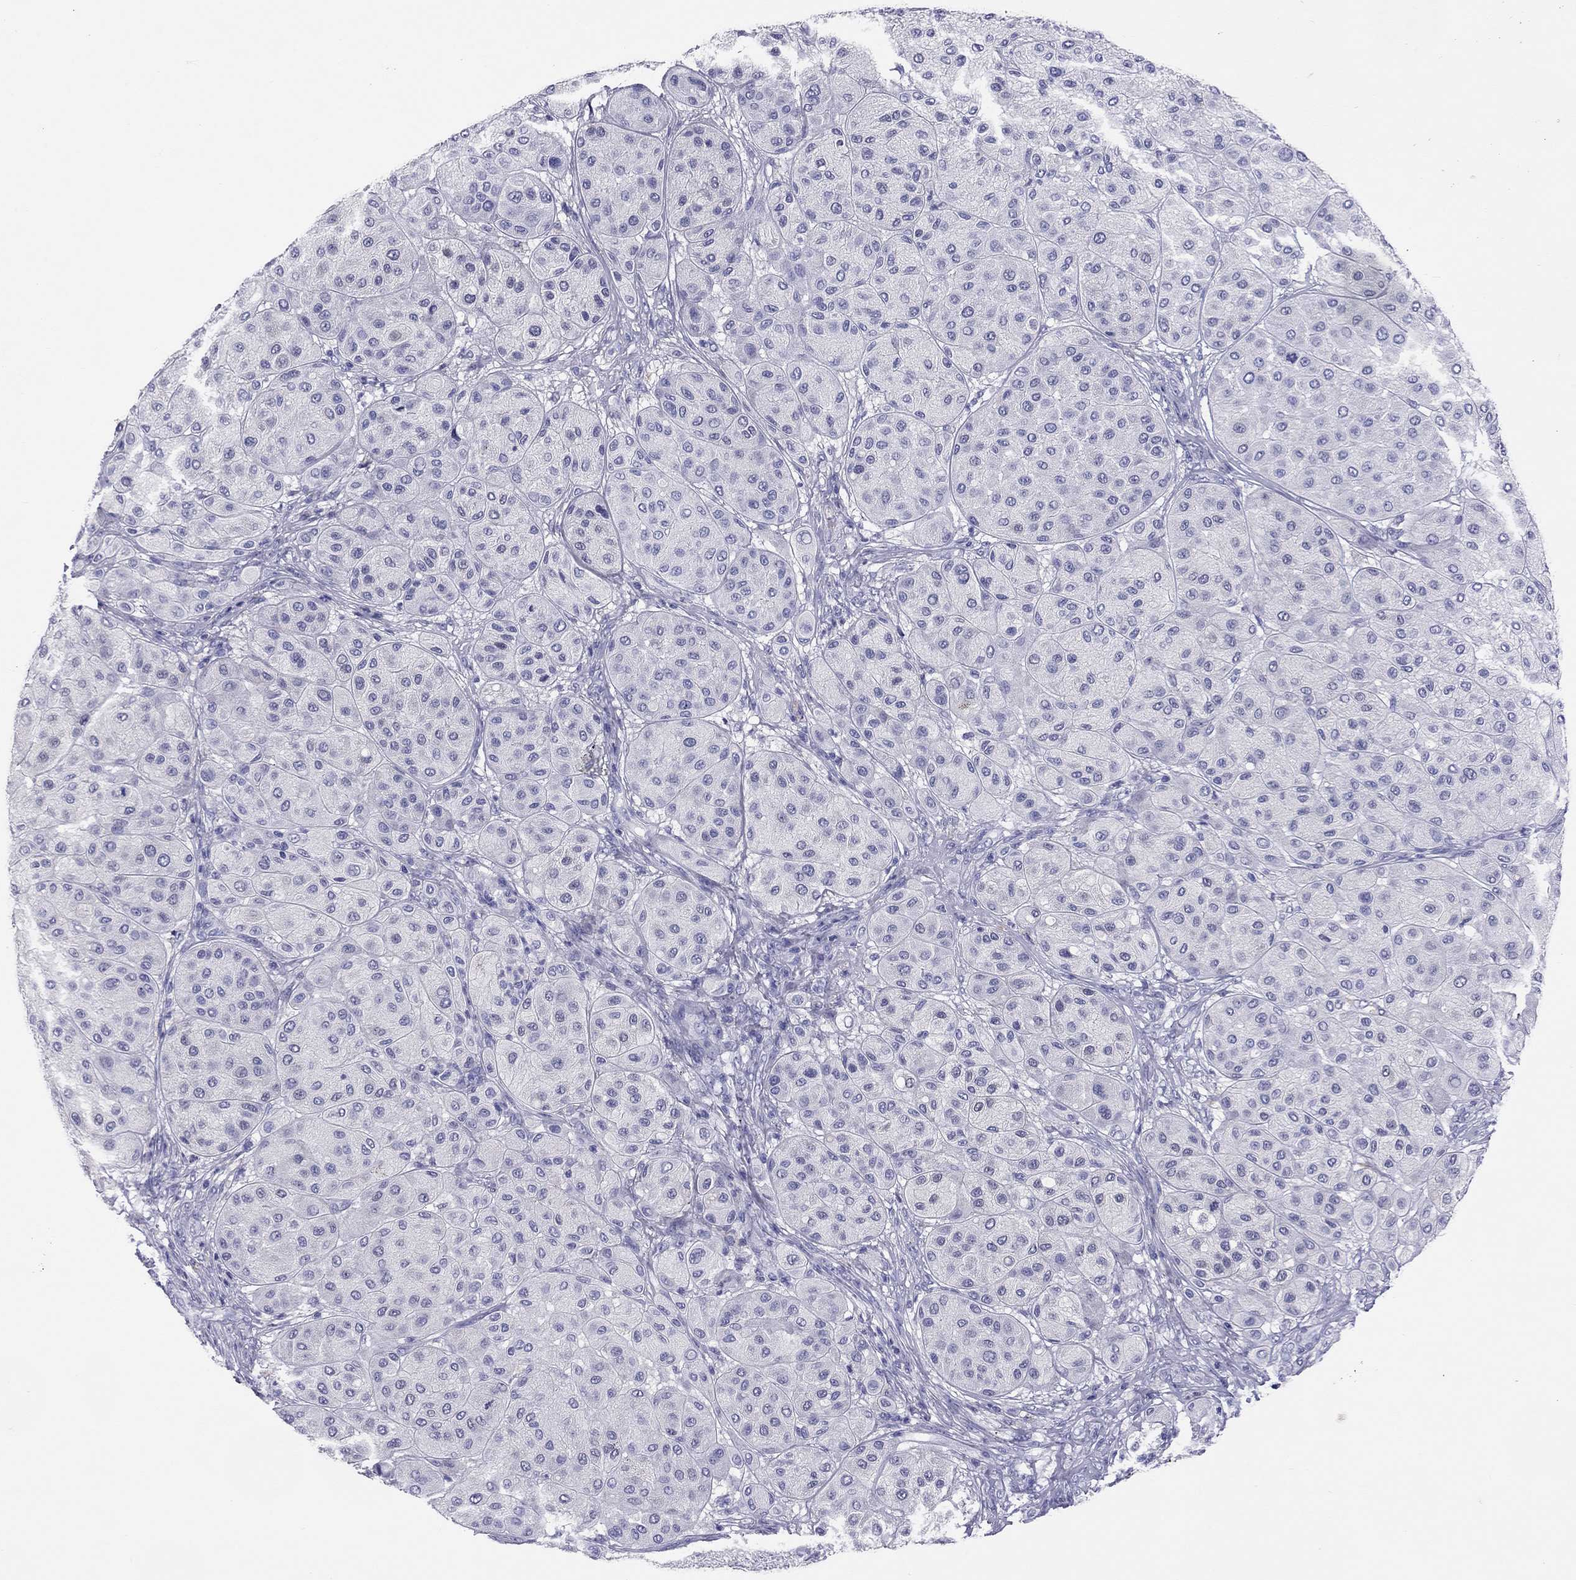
{"staining": {"intensity": "negative", "quantity": "none", "location": "none"}, "tissue": "melanoma", "cell_type": "Tumor cells", "image_type": "cancer", "snomed": [{"axis": "morphology", "description": "Malignant melanoma, Metastatic site"}, {"axis": "topography", "description": "Smooth muscle"}], "caption": "Tumor cells show no significant staining in malignant melanoma (metastatic site). The staining is performed using DAB brown chromogen with nuclei counter-stained in using hematoxylin.", "gene": "CALHM1", "patient": {"sex": "male", "age": 41}}